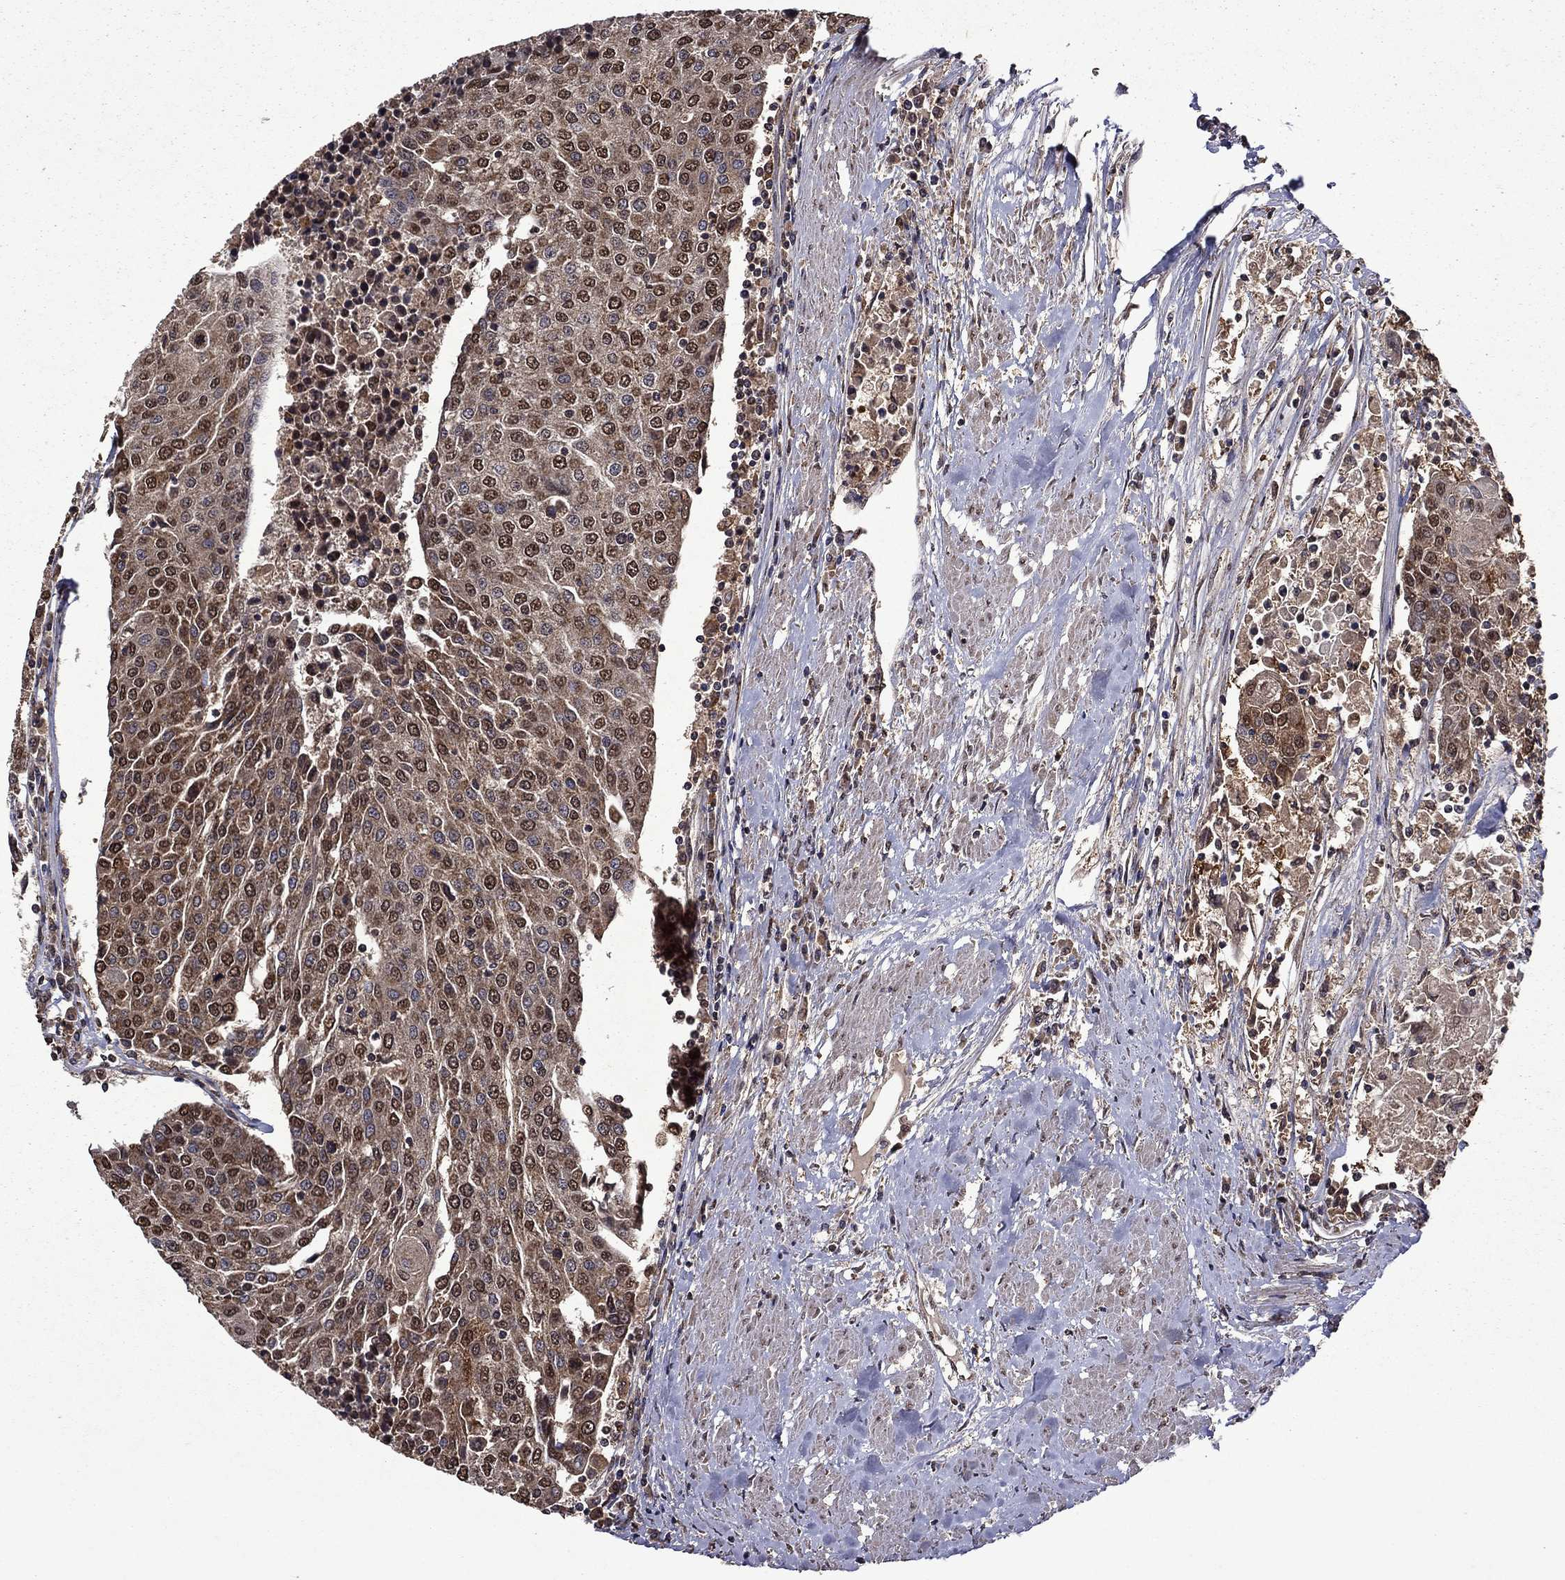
{"staining": {"intensity": "moderate", "quantity": ">75%", "location": "cytoplasmic/membranous,nuclear"}, "tissue": "urothelial cancer", "cell_type": "Tumor cells", "image_type": "cancer", "snomed": [{"axis": "morphology", "description": "Urothelial carcinoma, High grade"}, {"axis": "topography", "description": "Urinary bladder"}], "caption": "The immunohistochemical stain highlights moderate cytoplasmic/membranous and nuclear expression in tumor cells of urothelial cancer tissue. Using DAB (brown) and hematoxylin (blue) stains, captured at high magnification using brightfield microscopy.", "gene": "ITM2B", "patient": {"sex": "female", "age": 85}}